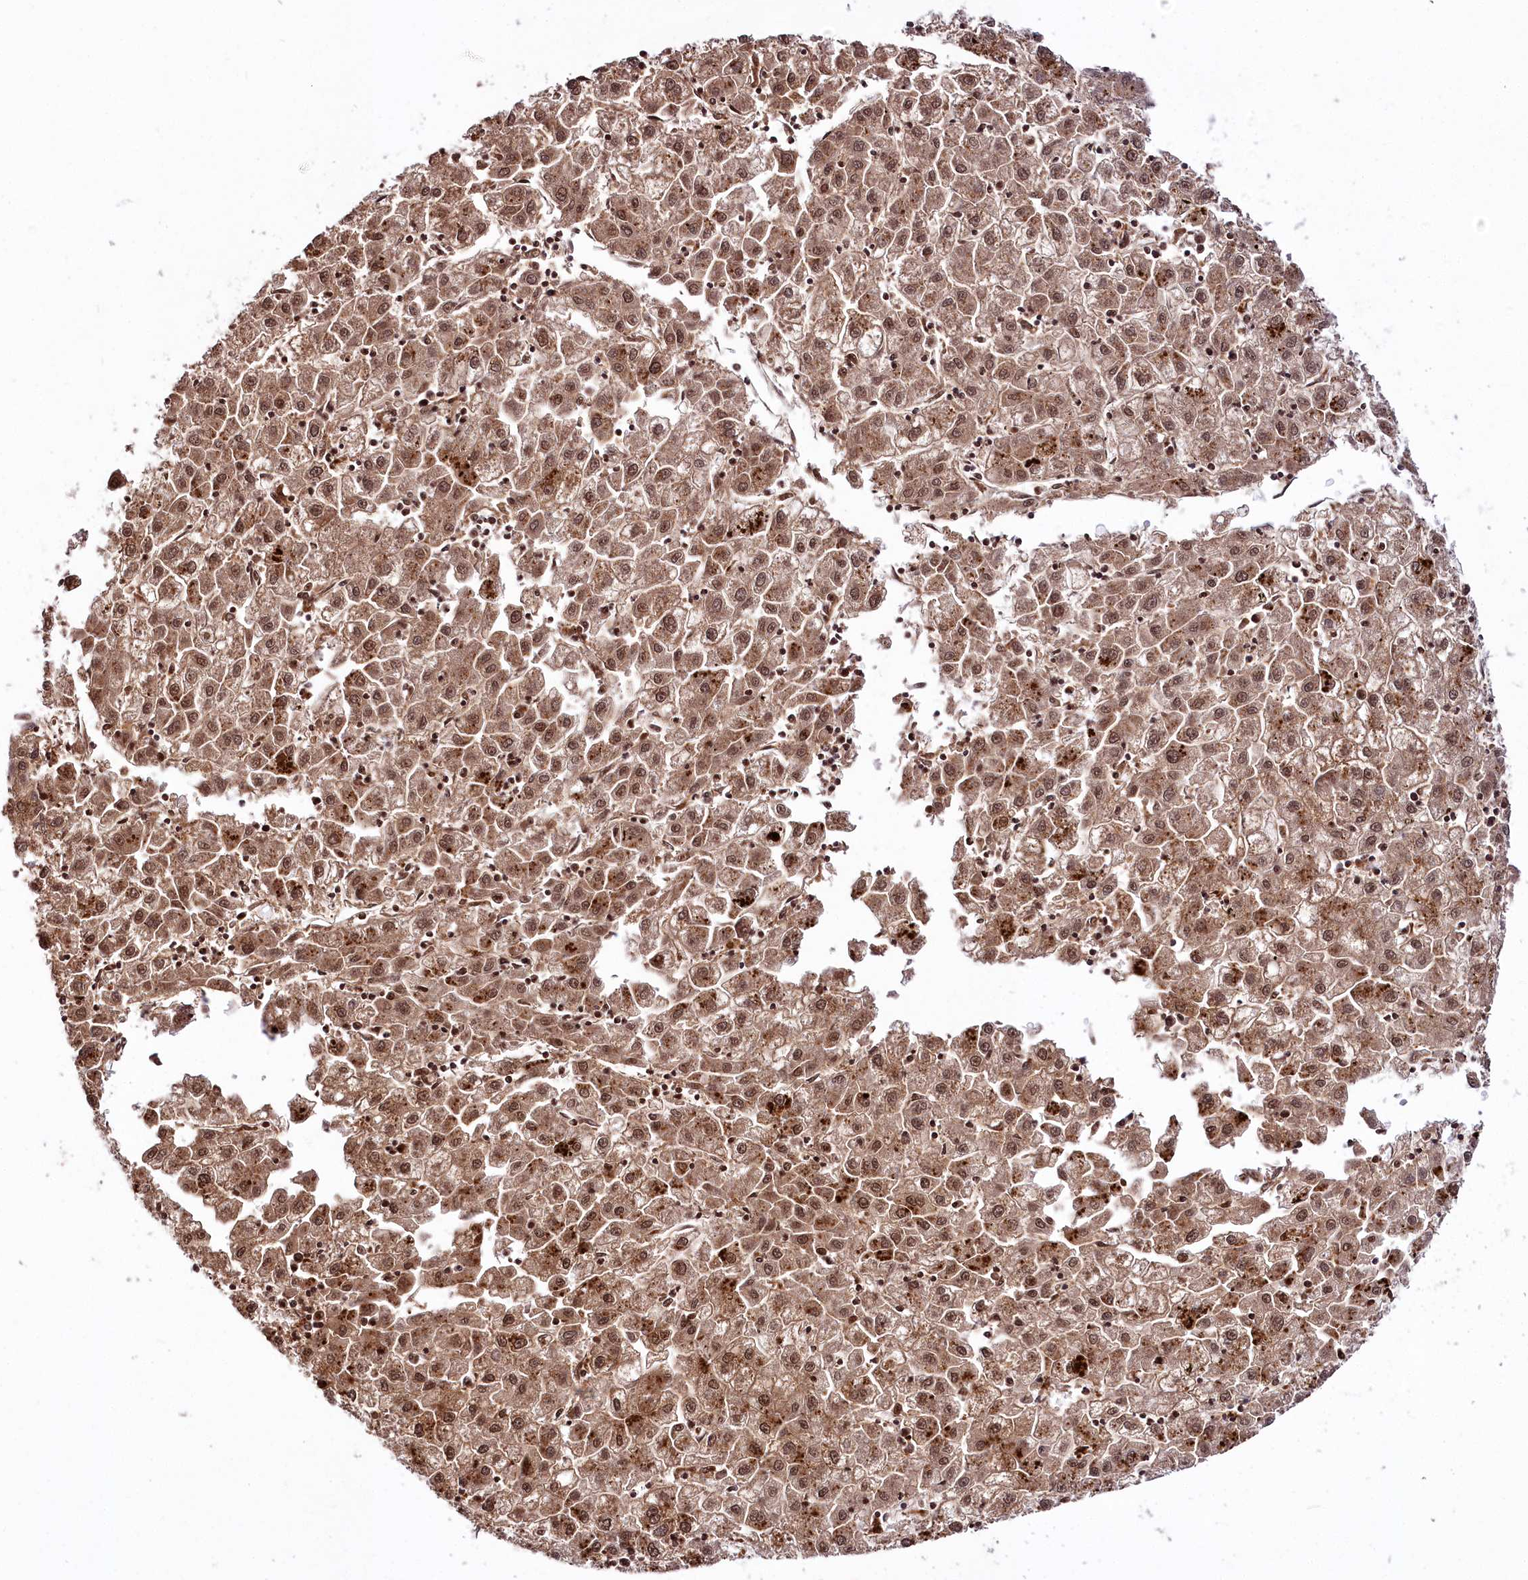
{"staining": {"intensity": "strong", "quantity": ">75%", "location": "cytoplasmic/membranous,nuclear"}, "tissue": "liver cancer", "cell_type": "Tumor cells", "image_type": "cancer", "snomed": [{"axis": "morphology", "description": "Carcinoma, Hepatocellular, NOS"}, {"axis": "topography", "description": "Liver"}], "caption": "Strong cytoplasmic/membranous and nuclear staining for a protein is appreciated in about >75% of tumor cells of liver cancer (hepatocellular carcinoma) using immunohistochemistry.", "gene": "HOXC8", "patient": {"sex": "male", "age": 72}}